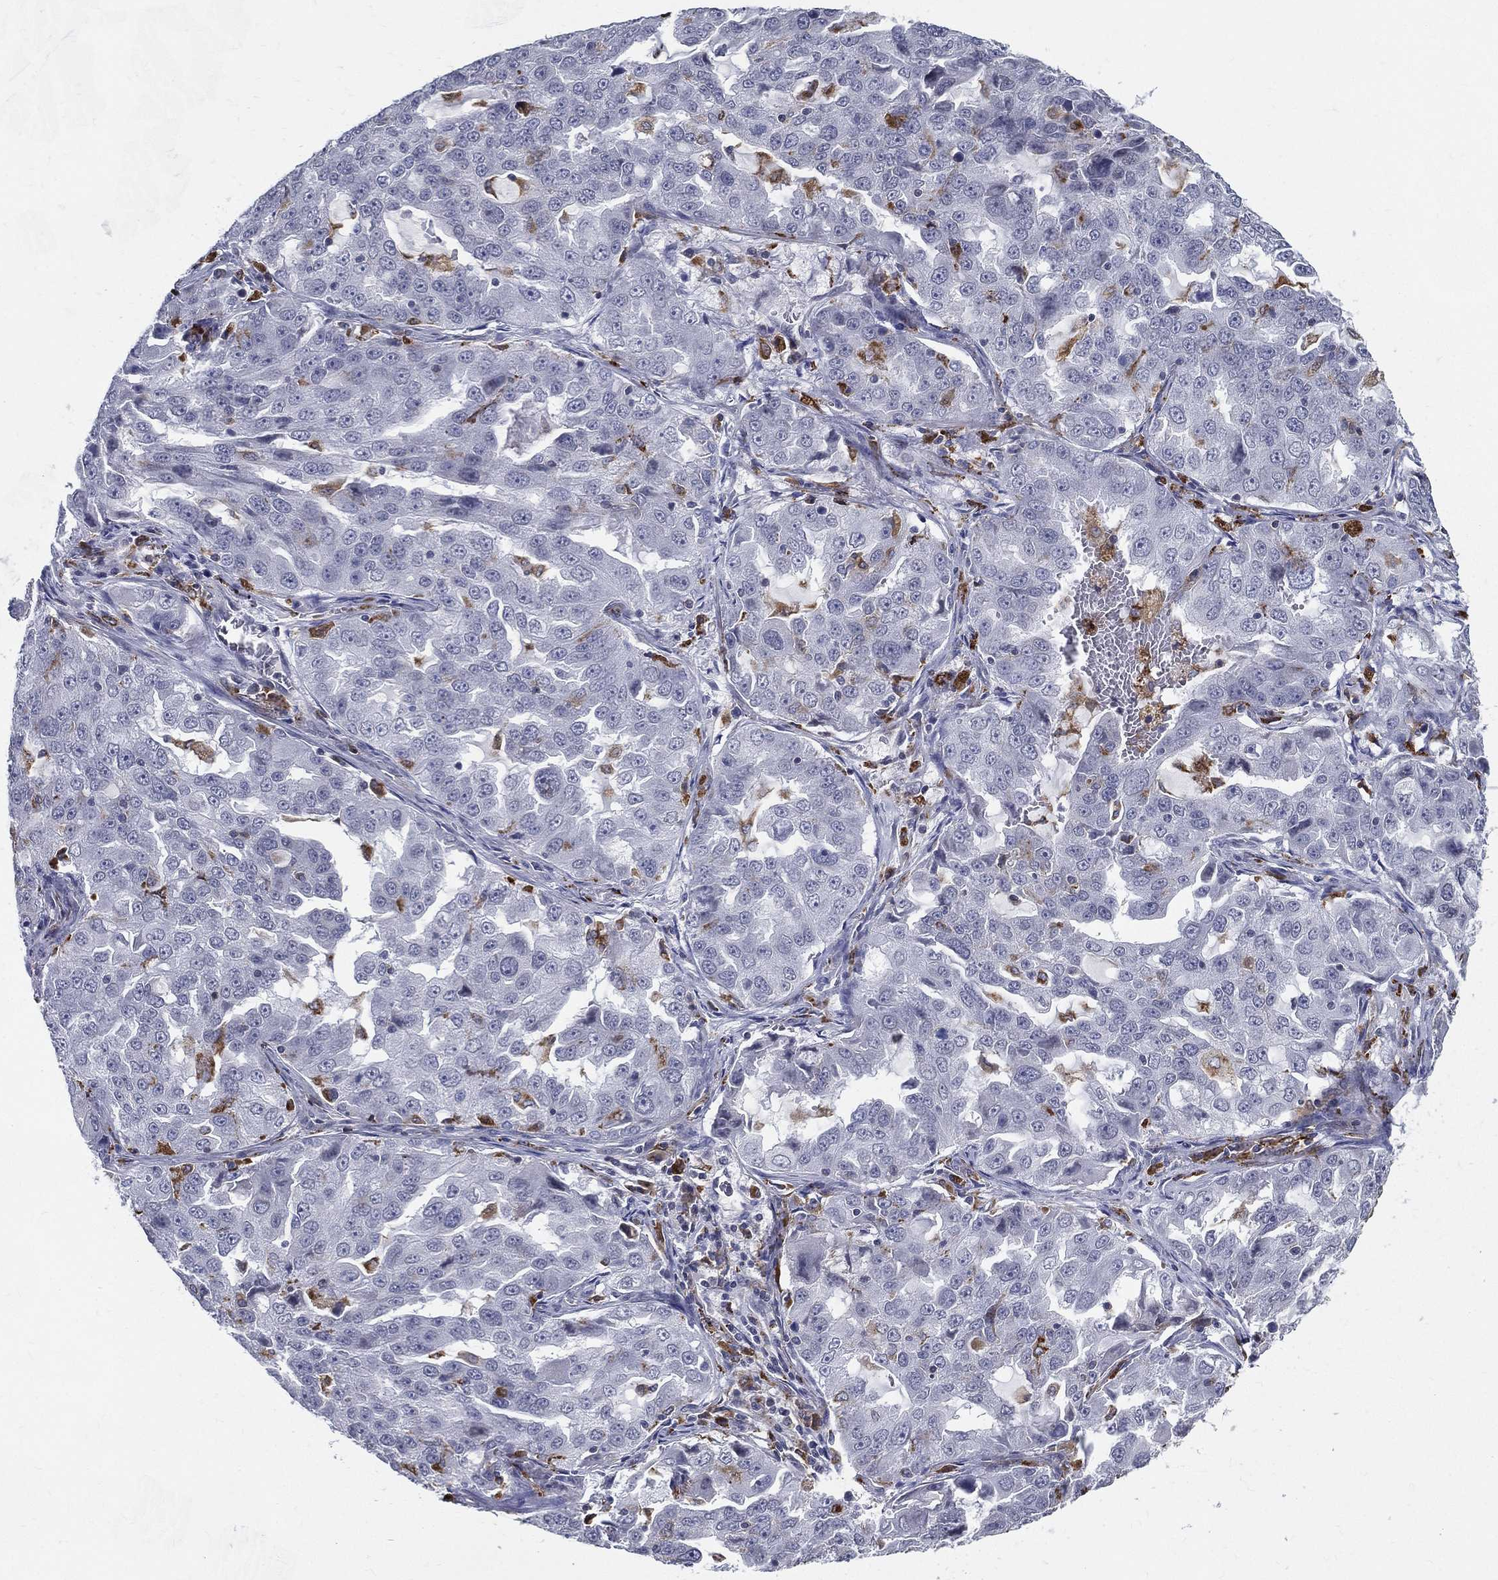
{"staining": {"intensity": "moderate", "quantity": "<25%", "location": "cytoplasmic/membranous"}, "tissue": "lung cancer", "cell_type": "Tumor cells", "image_type": "cancer", "snomed": [{"axis": "morphology", "description": "Adenocarcinoma, NOS"}, {"axis": "topography", "description": "Lung"}], "caption": "Tumor cells exhibit moderate cytoplasmic/membranous positivity in approximately <25% of cells in lung cancer (adenocarcinoma).", "gene": "EVI2B", "patient": {"sex": "female", "age": 61}}